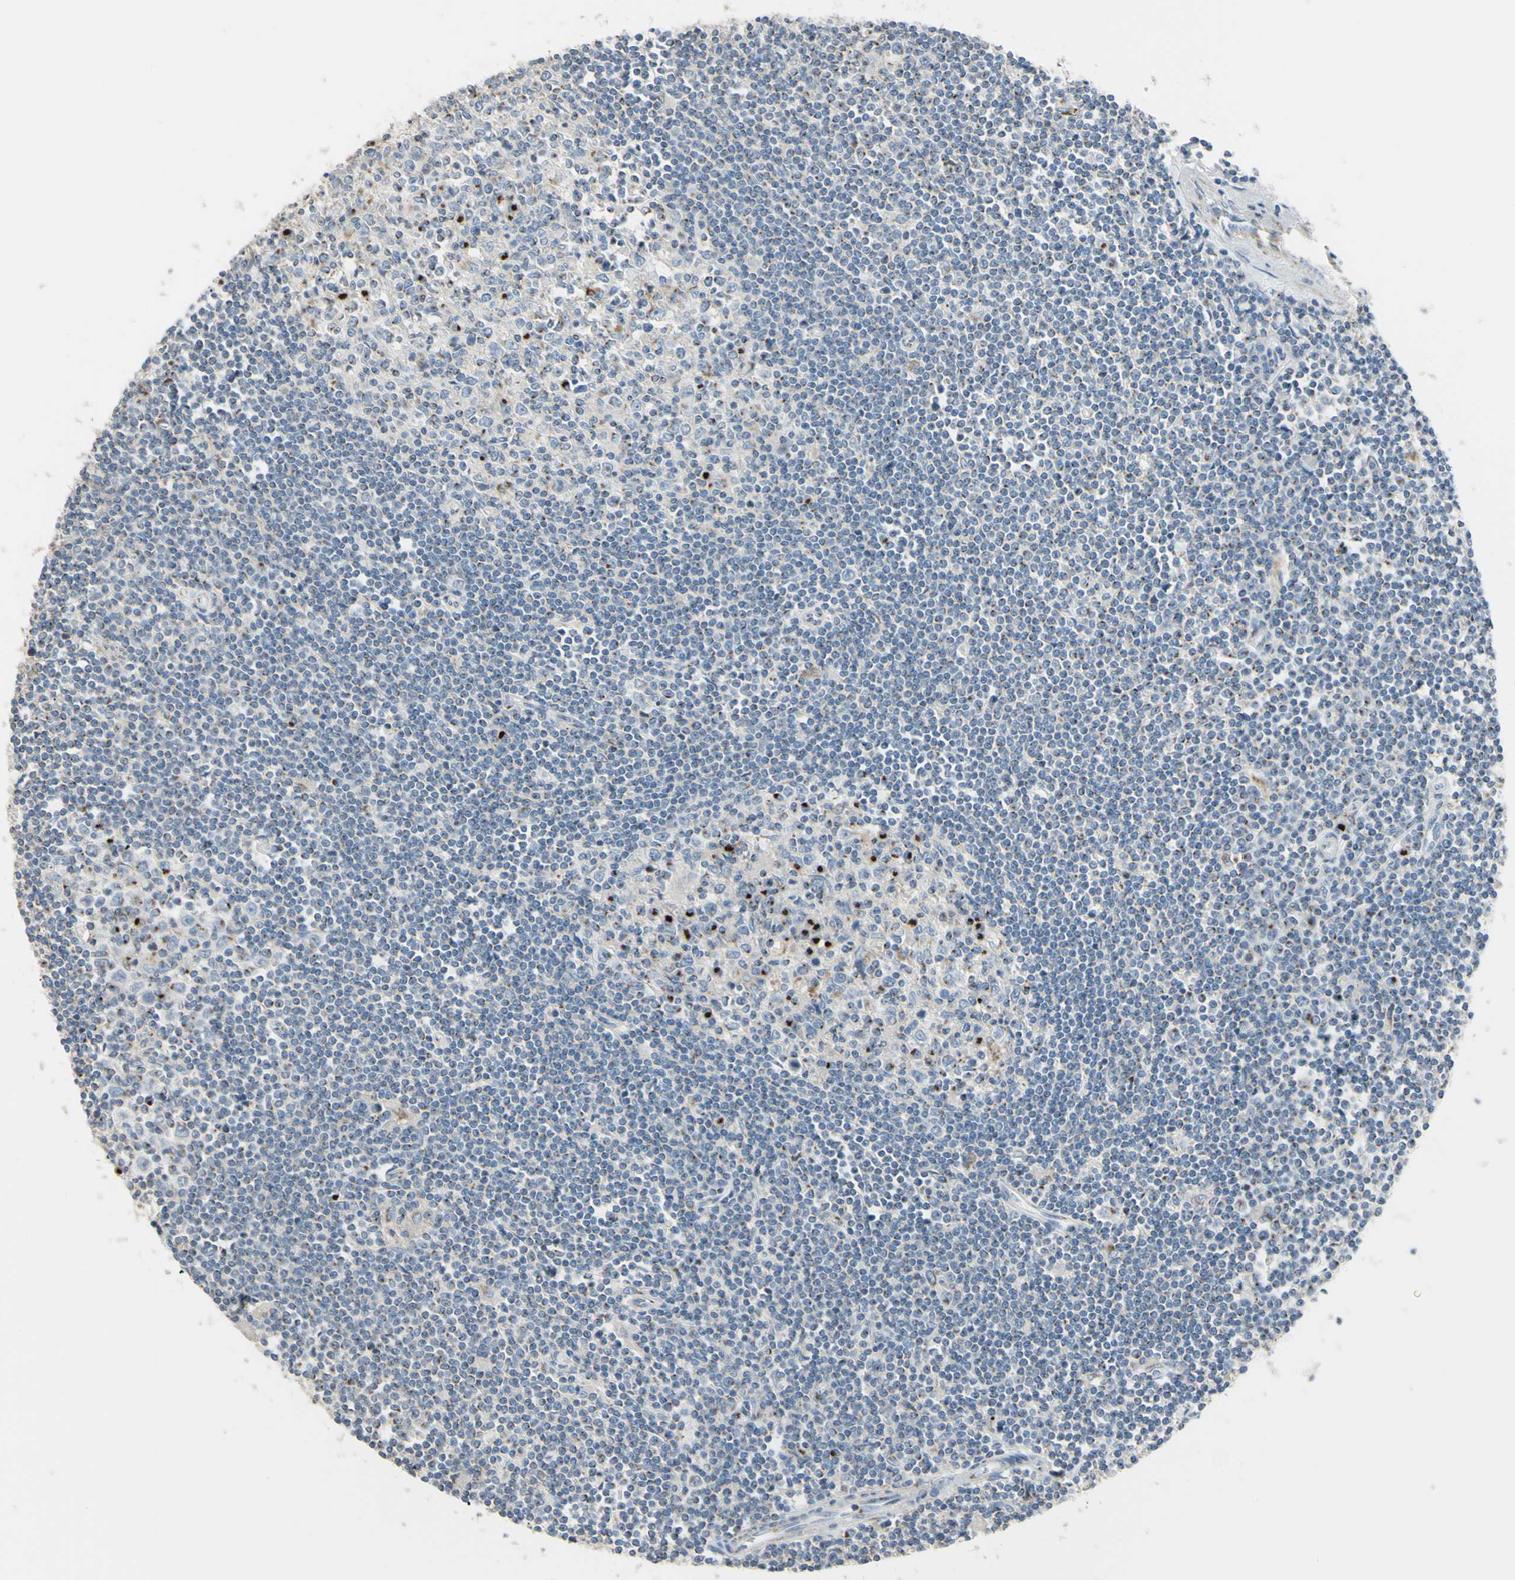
{"staining": {"intensity": "moderate", "quantity": "<25%", "location": "cytoplasmic/membranous"}, "tissue": "lymphoma", "cell_type": "Tumor cells", "image_type": "cancer", "snomed": [{"axis": "morphology", "description": "Malignant lymphoma, non-Hodgkin's type, Low grade"}, {"axis": "topography", "description": "Spleen"}], "caption": "Immunohistochemistry (IHC) histopathology image of low-grade malignant lymphoma, non-Hodgkin's type stained for a protein (brown), which shows low levels of moderate cytoplasmic/membranous expression in about <25% of tumor cells.", "gene": "B4GALT3", "patient": {"sex": "male", "age": 76}}